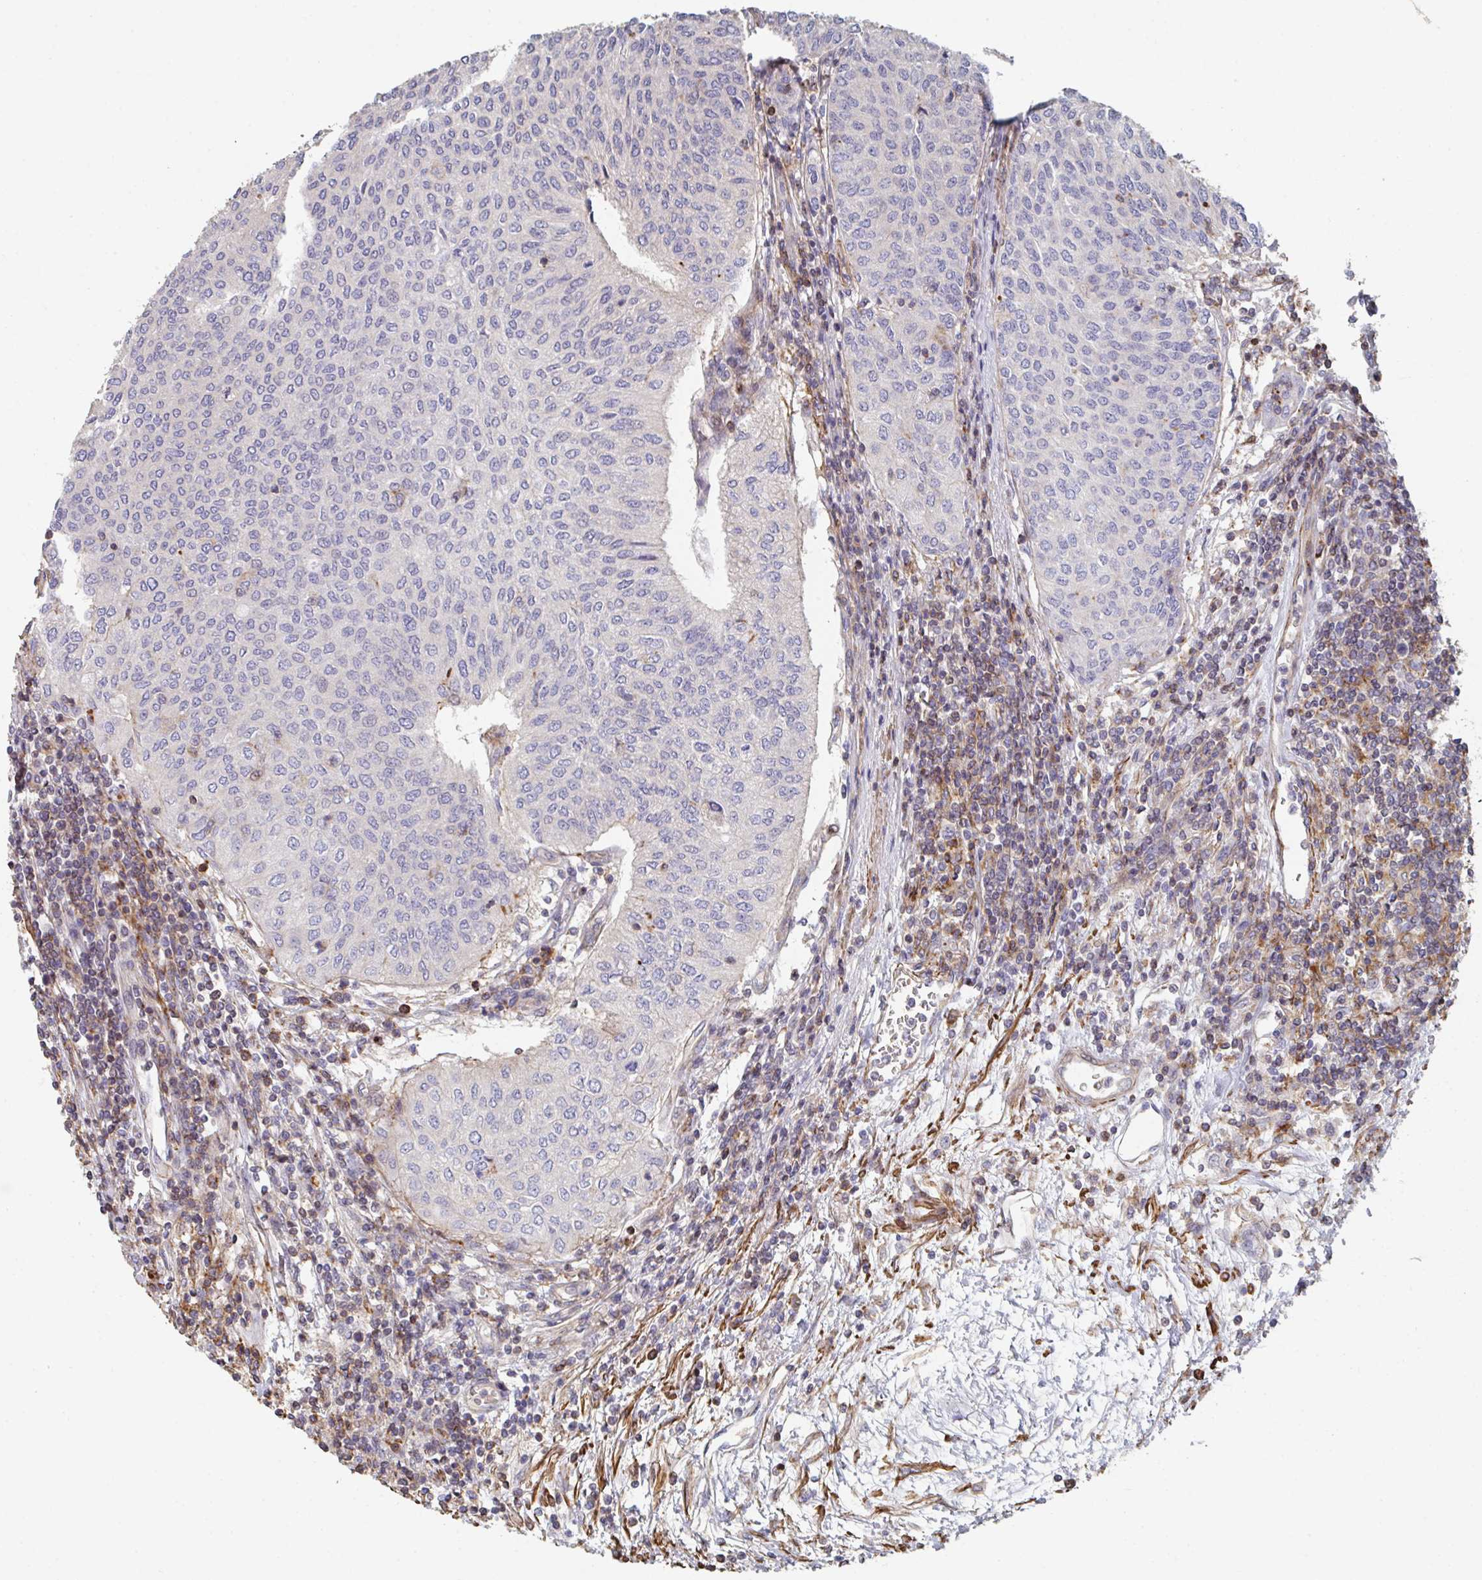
{"staining": {"intensity": "weak", "quantity": "<25%", "location": "cytoplasmic/membranous"}, "tissue": "urothelial cancer", "cell_type": "Tumor cells", "image_type": "cancer", "snomed": [{"axis": "morphology", "description": "Urothelial carcinoma, High grade"}, {"axis": "topography", "description": "Urinary bladder"}], "caption": "Human urothelial carcinoma (high-grade) stained for a protein using immunohistochemistry (IHC) shows no expression in tumor cells.", "gene": "FZD2", "patient": {"sex": "female", "age": 79}}